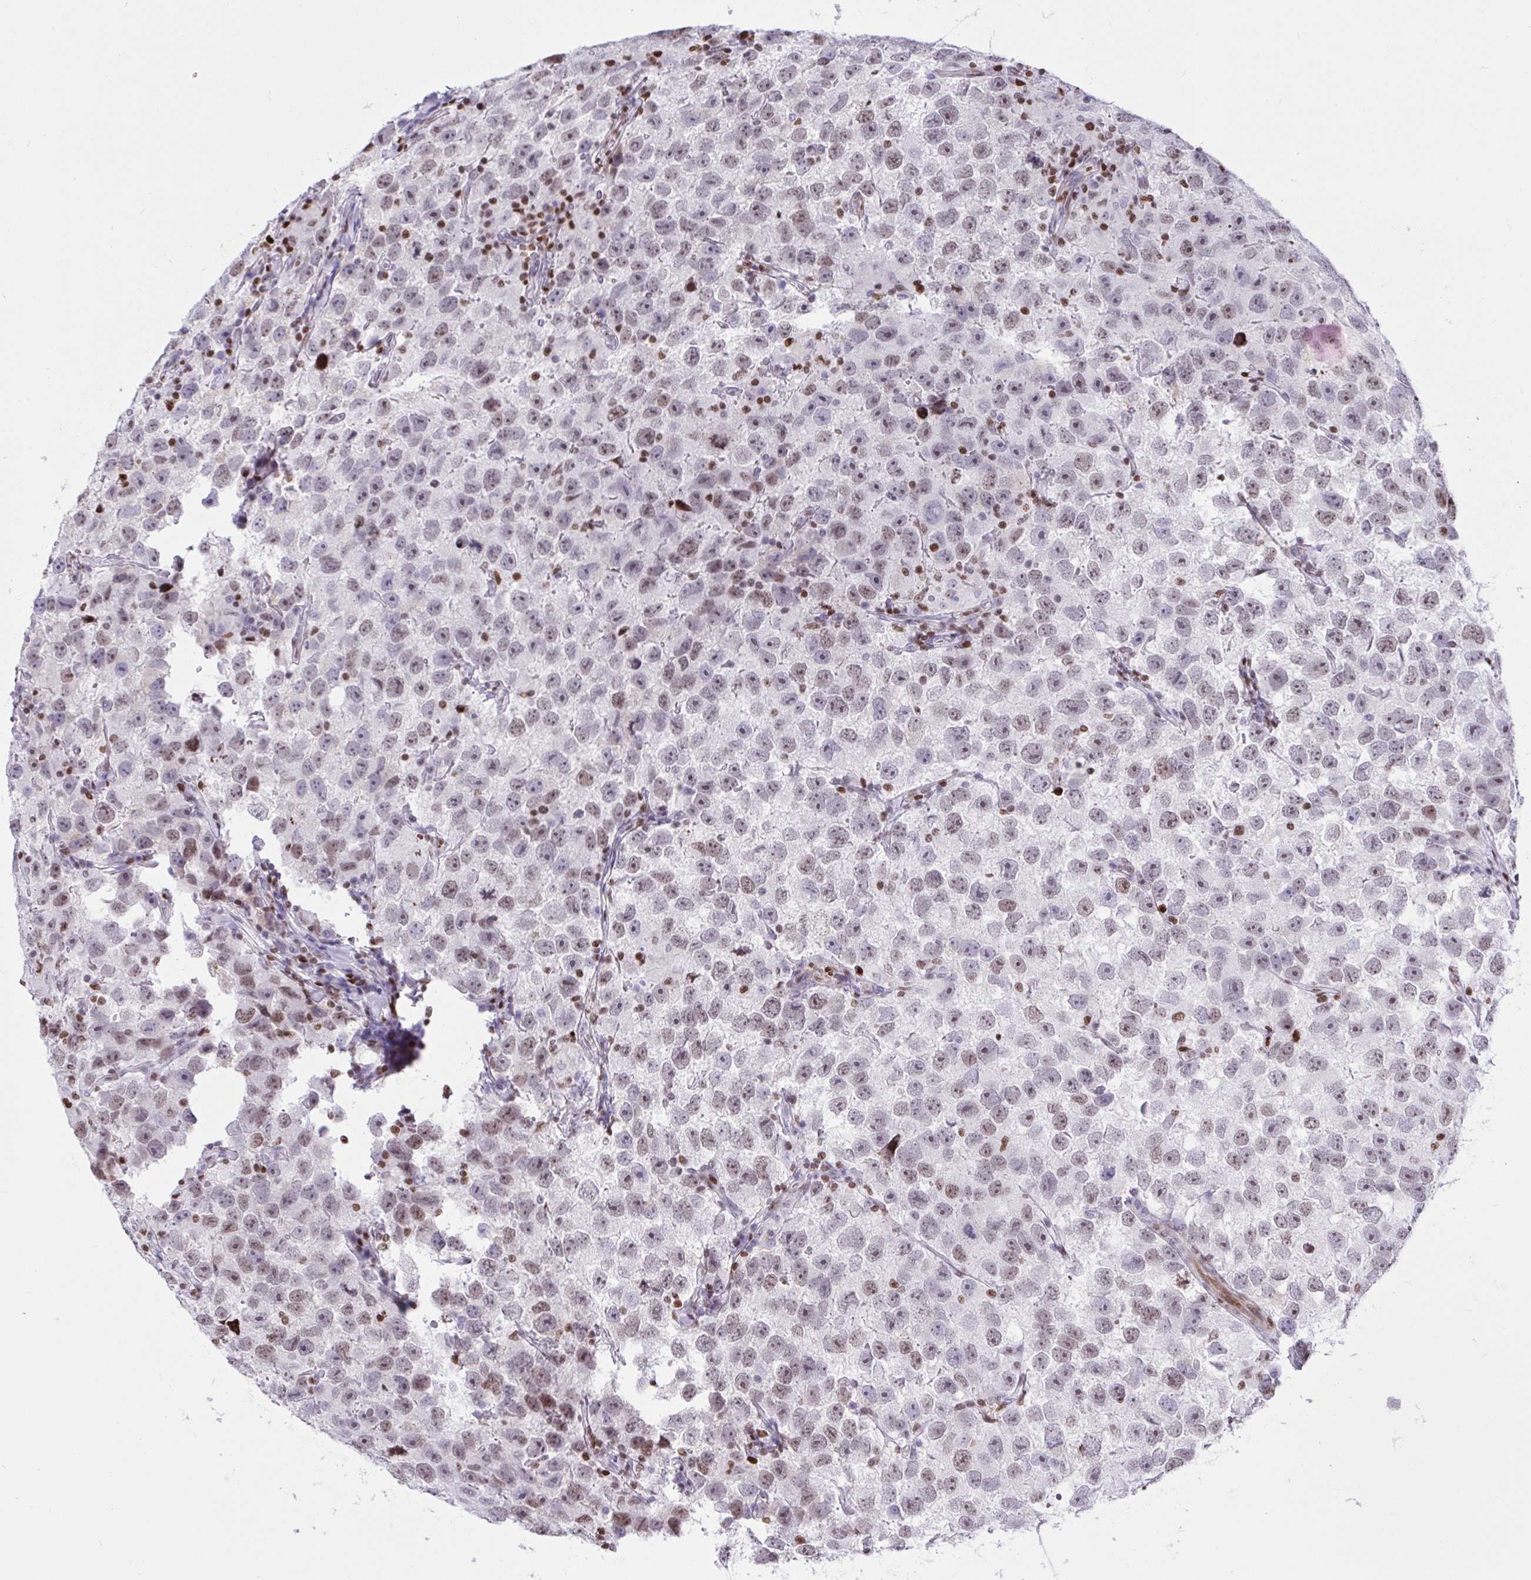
{"staining": {"intensity": "weak", "quantity": ">75%", "location": "nuclear"}, "tissue": "testis cancer", "cell_type": "Tumor cells", "image_type": "cancer", "snomed": [{"axis": "morphology", "description": "Seminoma, NOS"}, {"axis": "topography", "description": "Testis"}], "caption": "Weak nuclear protein positivity is identified in about >75% of tumor cells in seminoma (testis).", "gene": "HMGB2", "patient": {"sex": "male", "age": 26}}